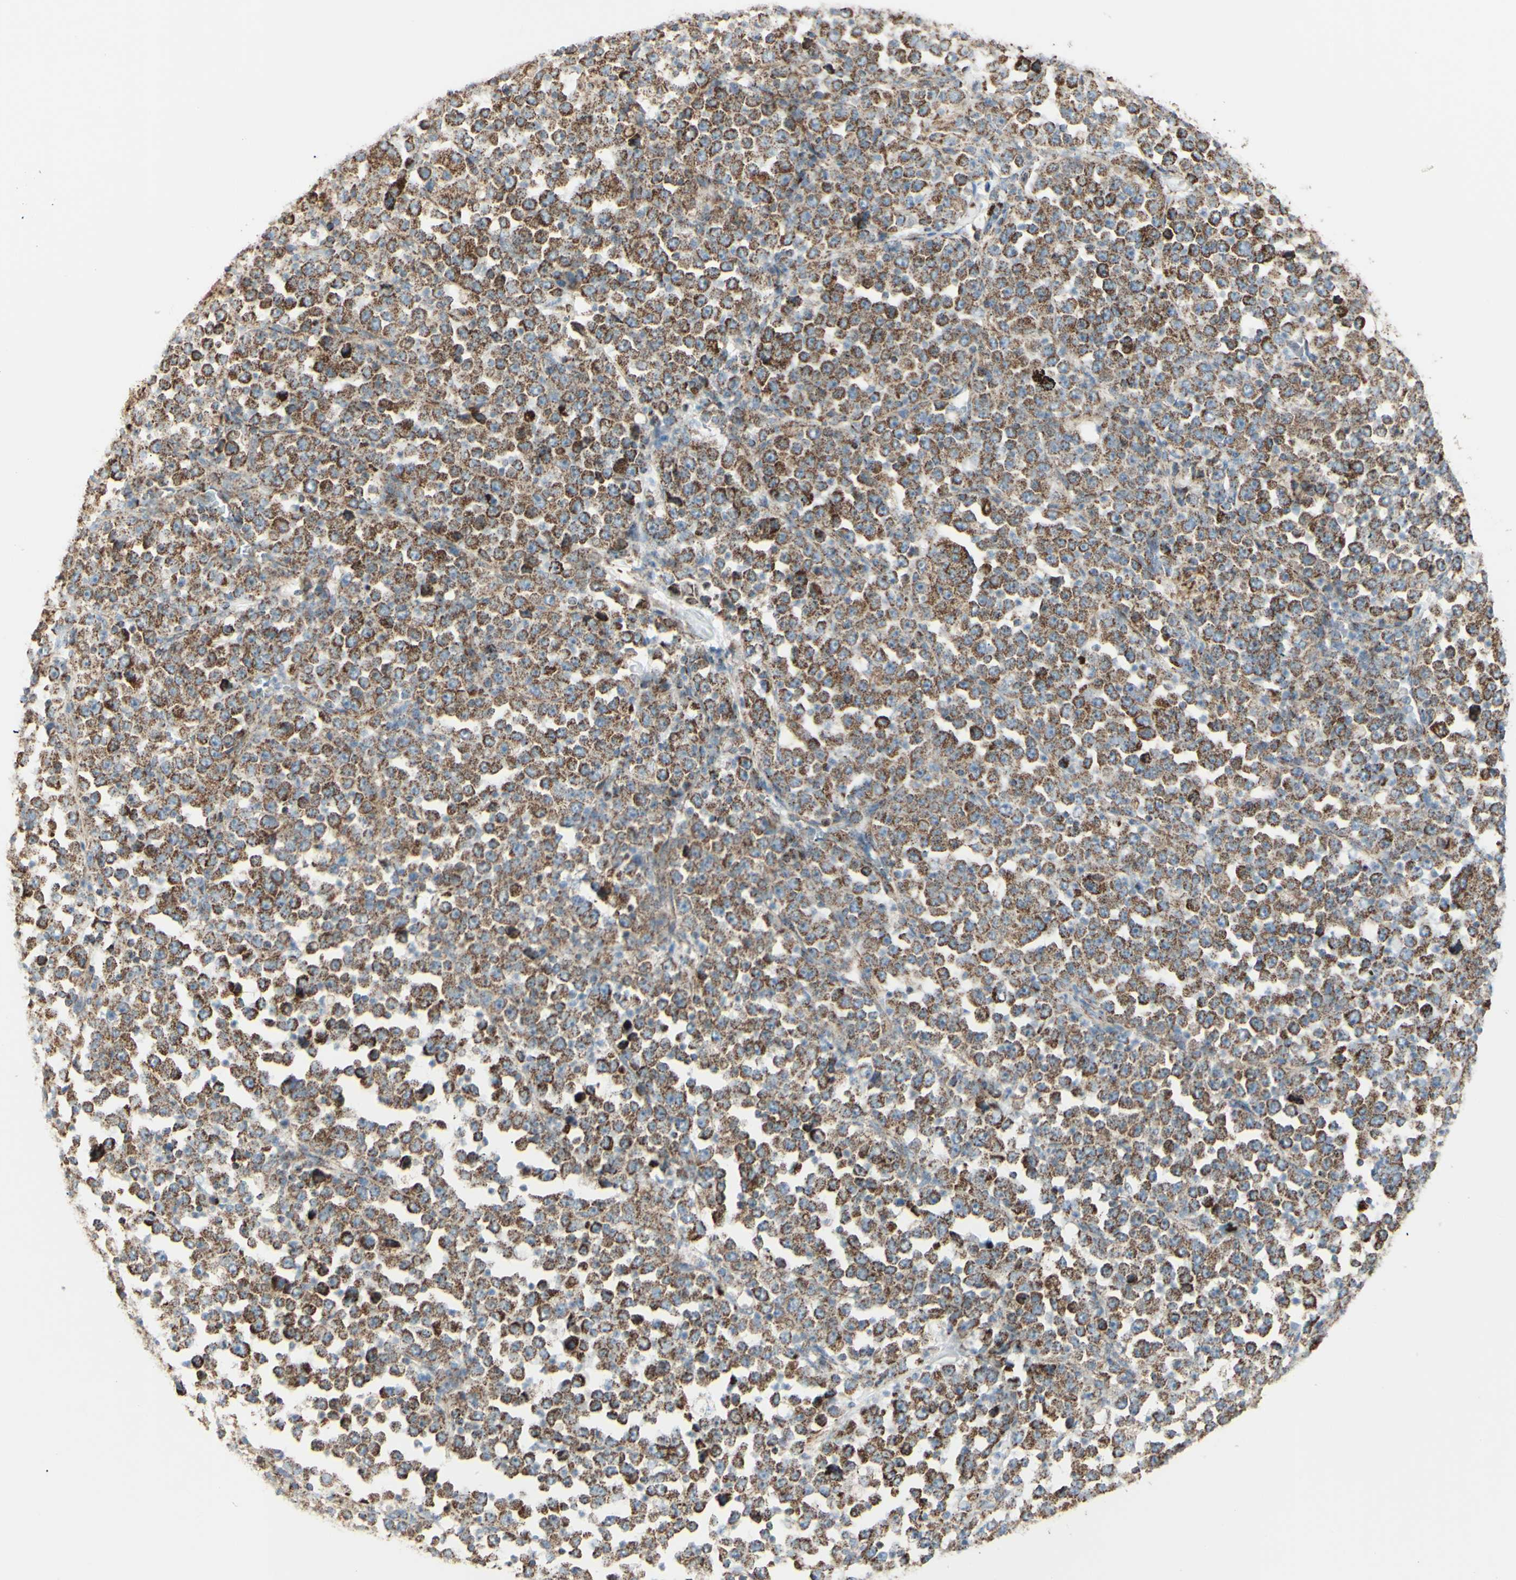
{"staining": {"intensity": "moderate", "quantity": ">75%", "location": "cytoplasmic/membranous"}, "tissue": "stomach cancer", "cell_type": "Tumor cells", "image_type": "cancer", "snomed": [{"axis": "morphology", "description": "Normal tissue, NOS"}, {"axis": "morphology", "description": "Adenocarcinoma, NOS"}, {"axis": "topography", "description": "Stomach, upper"}, {"axis": "topography", "description": "Stomach"}], "caption": "Adenocarcinoma (stomach) was stained to show a protein in brown. There is medium levels of moderate cytoplasmic/membranous expression in approximately >75% of tumor cells. (Stains: DAB in brown, nuclei in blue, Microscopy: brightfield microscopy at high magnification).", "gene": "LETM1", "patient": {"sex": "male", "age": 59}}